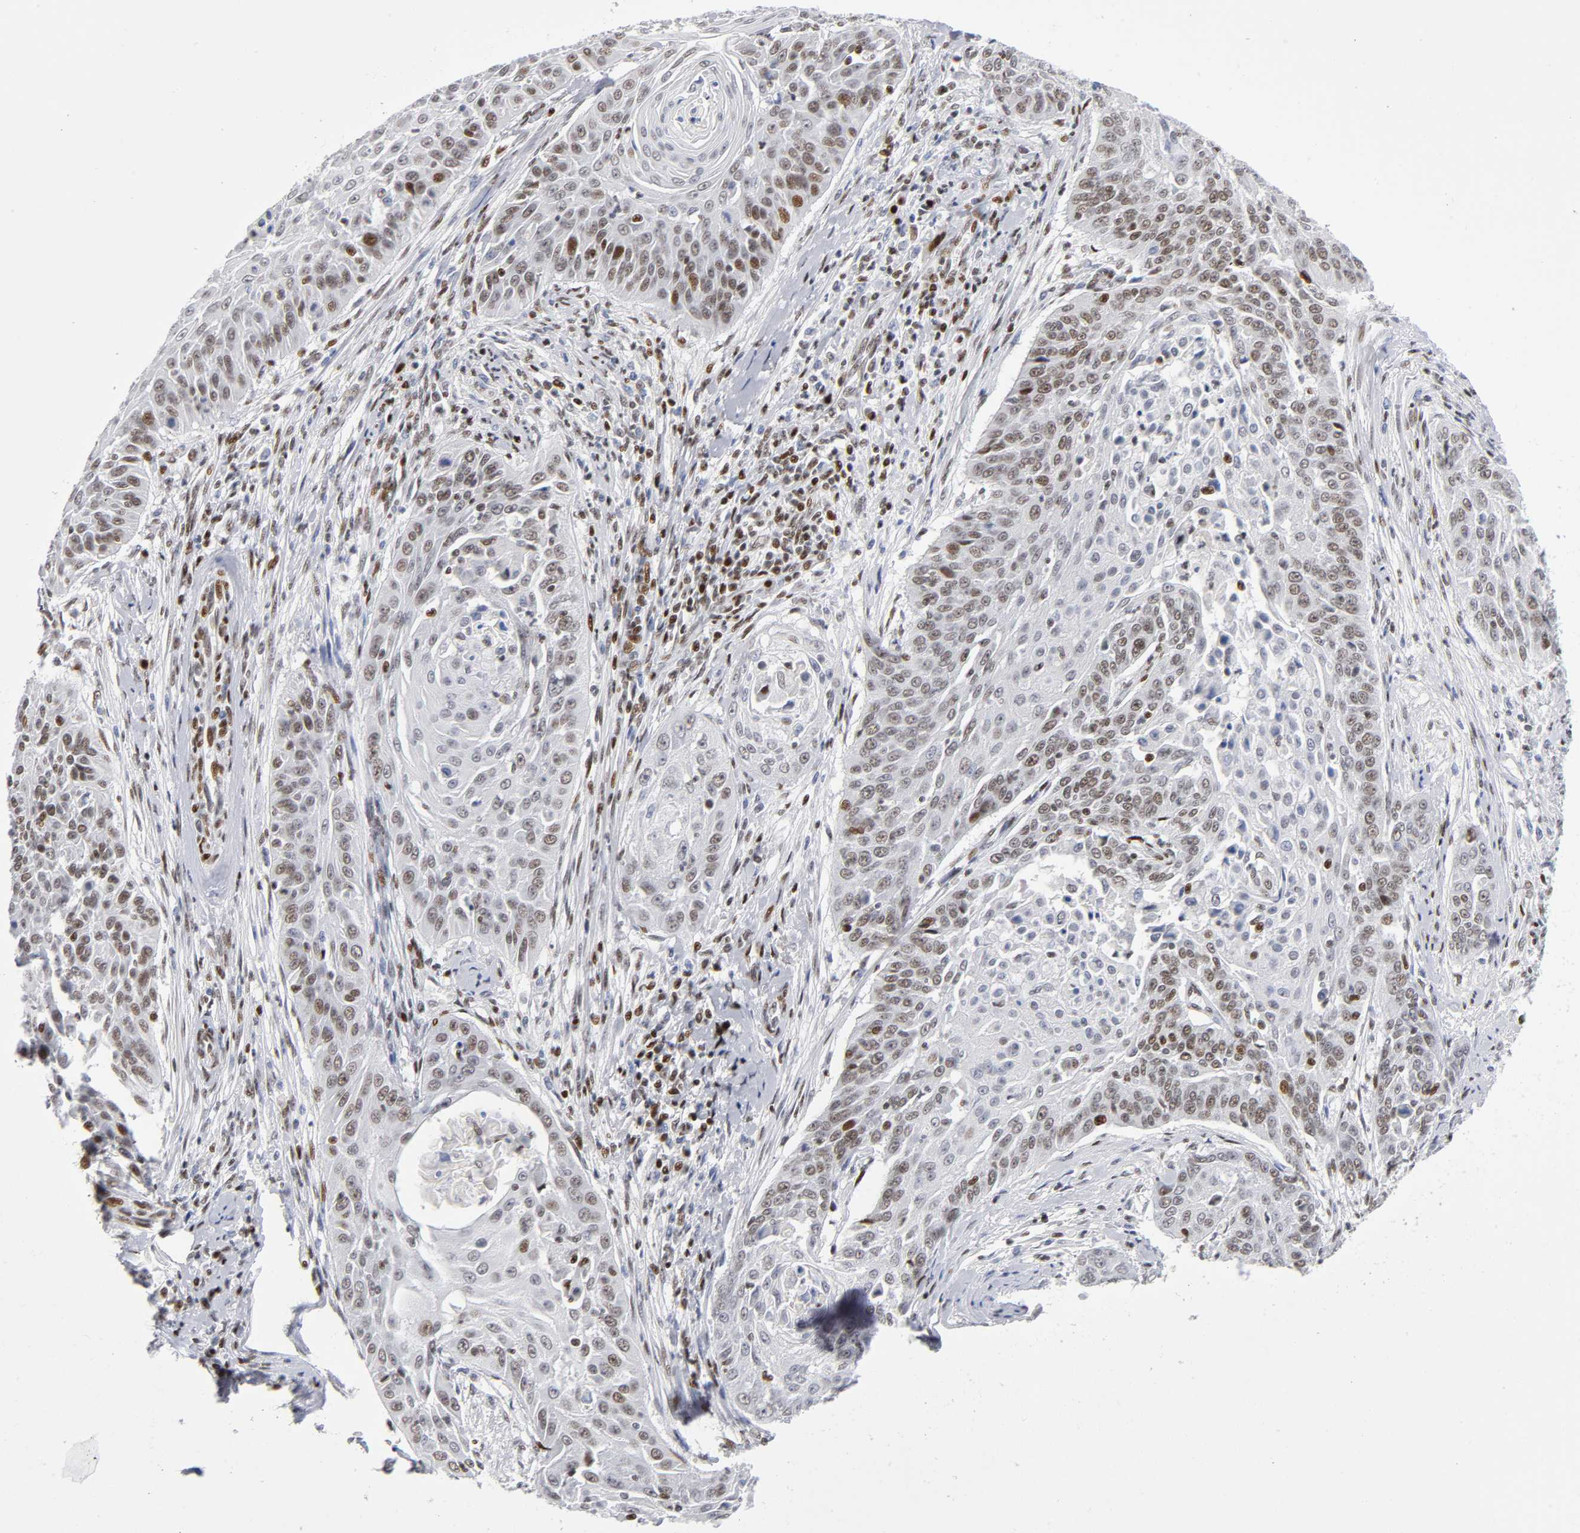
{"staining": {"intensity": "moderate", "quantity": ">75%", "location": "nuclear"}, "tissue": "cervical cancer", "cell_type": "Tumor cells", "image_type": "cancer", "snomed": [{"axis": "morphology", "description": "Squamous cell carcinoma, NOS"}, {"axis": "topography", "description": "Cervix"}], "caption": "An image showing moderate nuclear positivity in approximately >75% of tumor cells in squamous cell carcinoma (cervical), as visualized by brown immunohistochemical staining.", "gene": "SP3", "patient": {"sex": "female", "age": 33}}